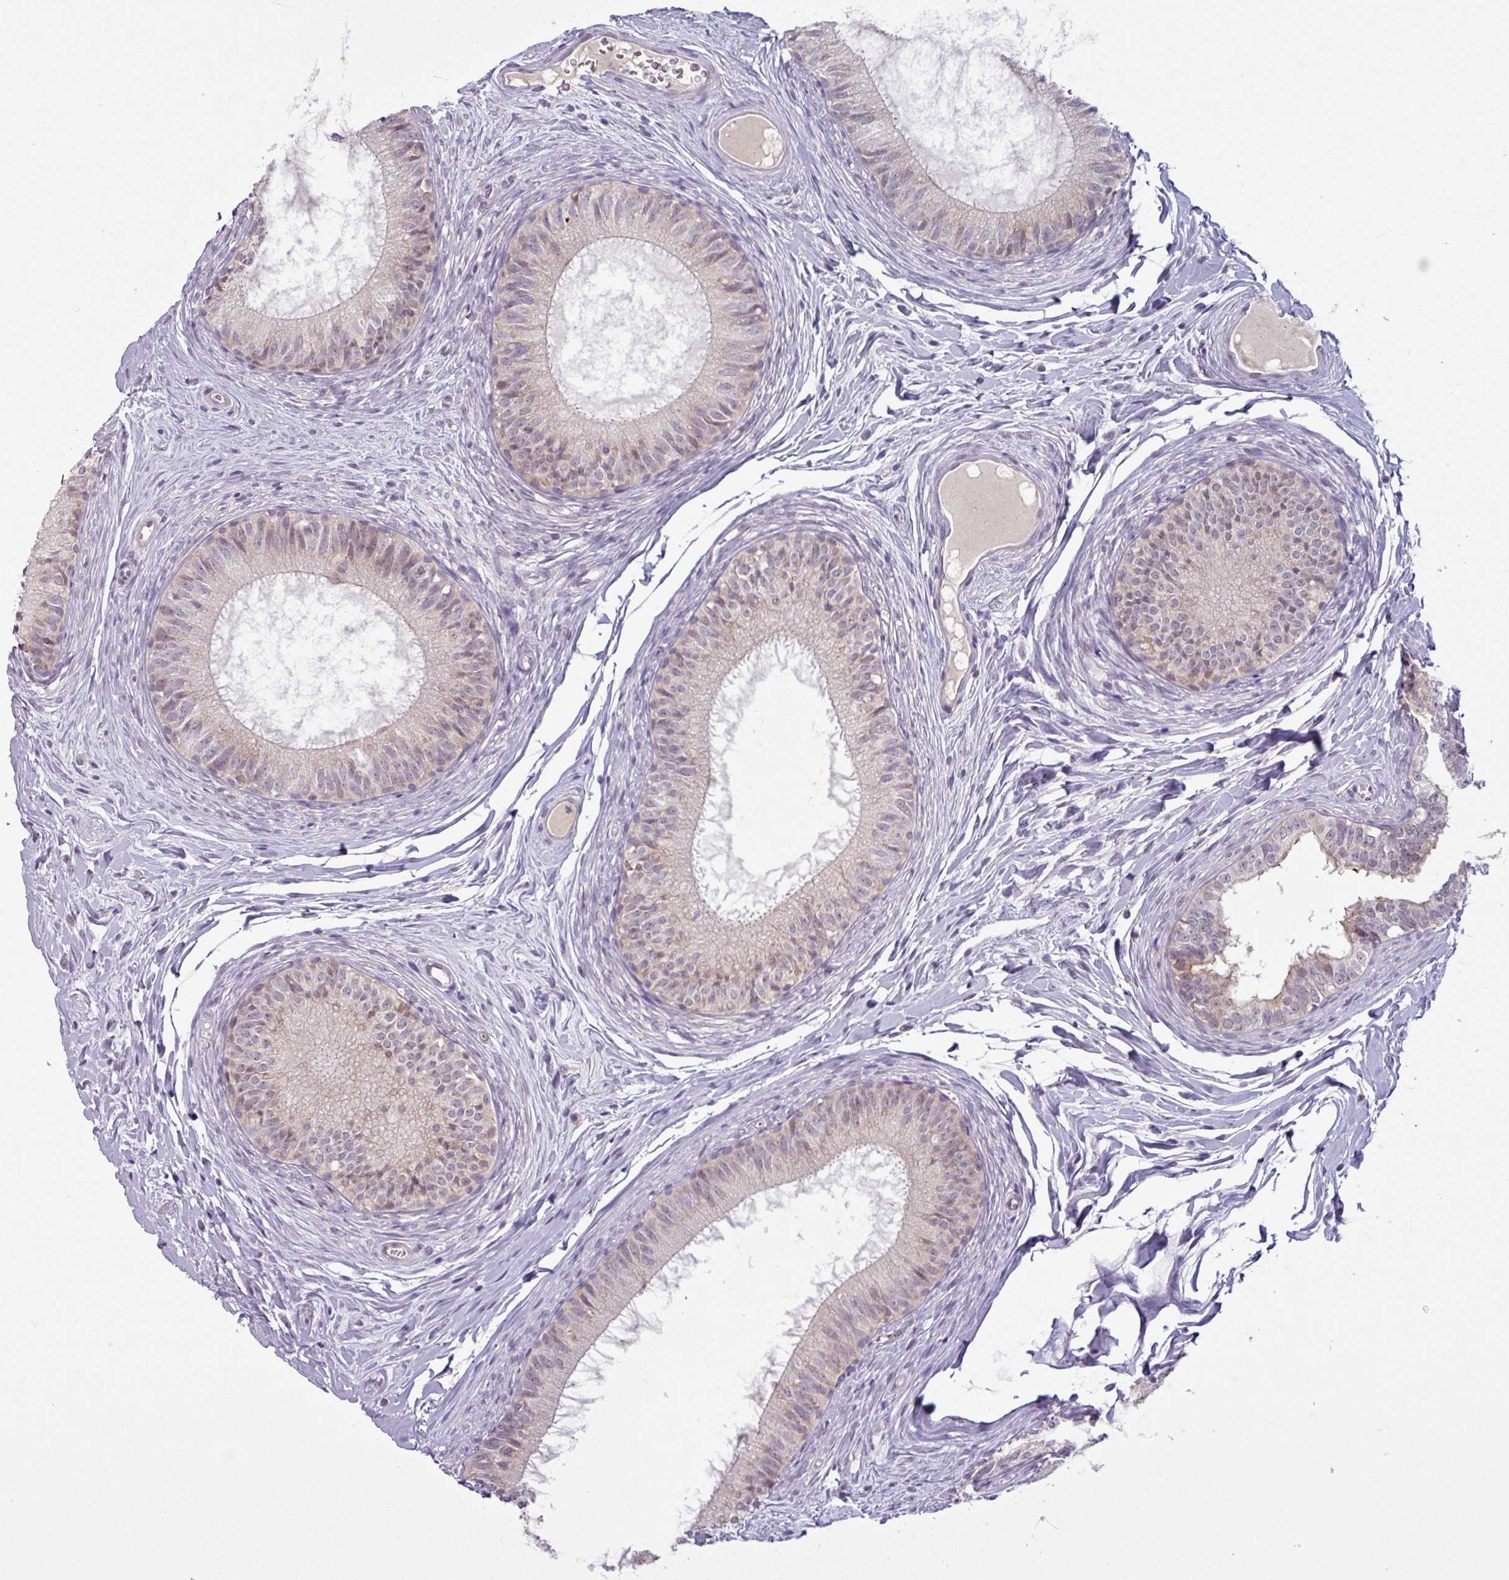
{"staining": {"intensity": "weak", "quantity": "25%-75%", "location": "nuclear"}, "tissue": "epididymis", "cell_type": "Glandular cells", "image_type": "normal", "snomed": [{"axis": "morphology", "description": "Normal tissue, NOS"}, {"axis": "topography", "description": "Epididymis"}], "caption": "Immunohistochemistry of unremarkable human epididymis shows low levels of weak nuclear staining in about 25%-75% of glandular cells. Using DAB (brown) and hematoxylin (blue) stains, captured at high magnification using brightfield microscopy.", "gene": "OGFOD3", "patient": {"sex": "male", "age": 25}}